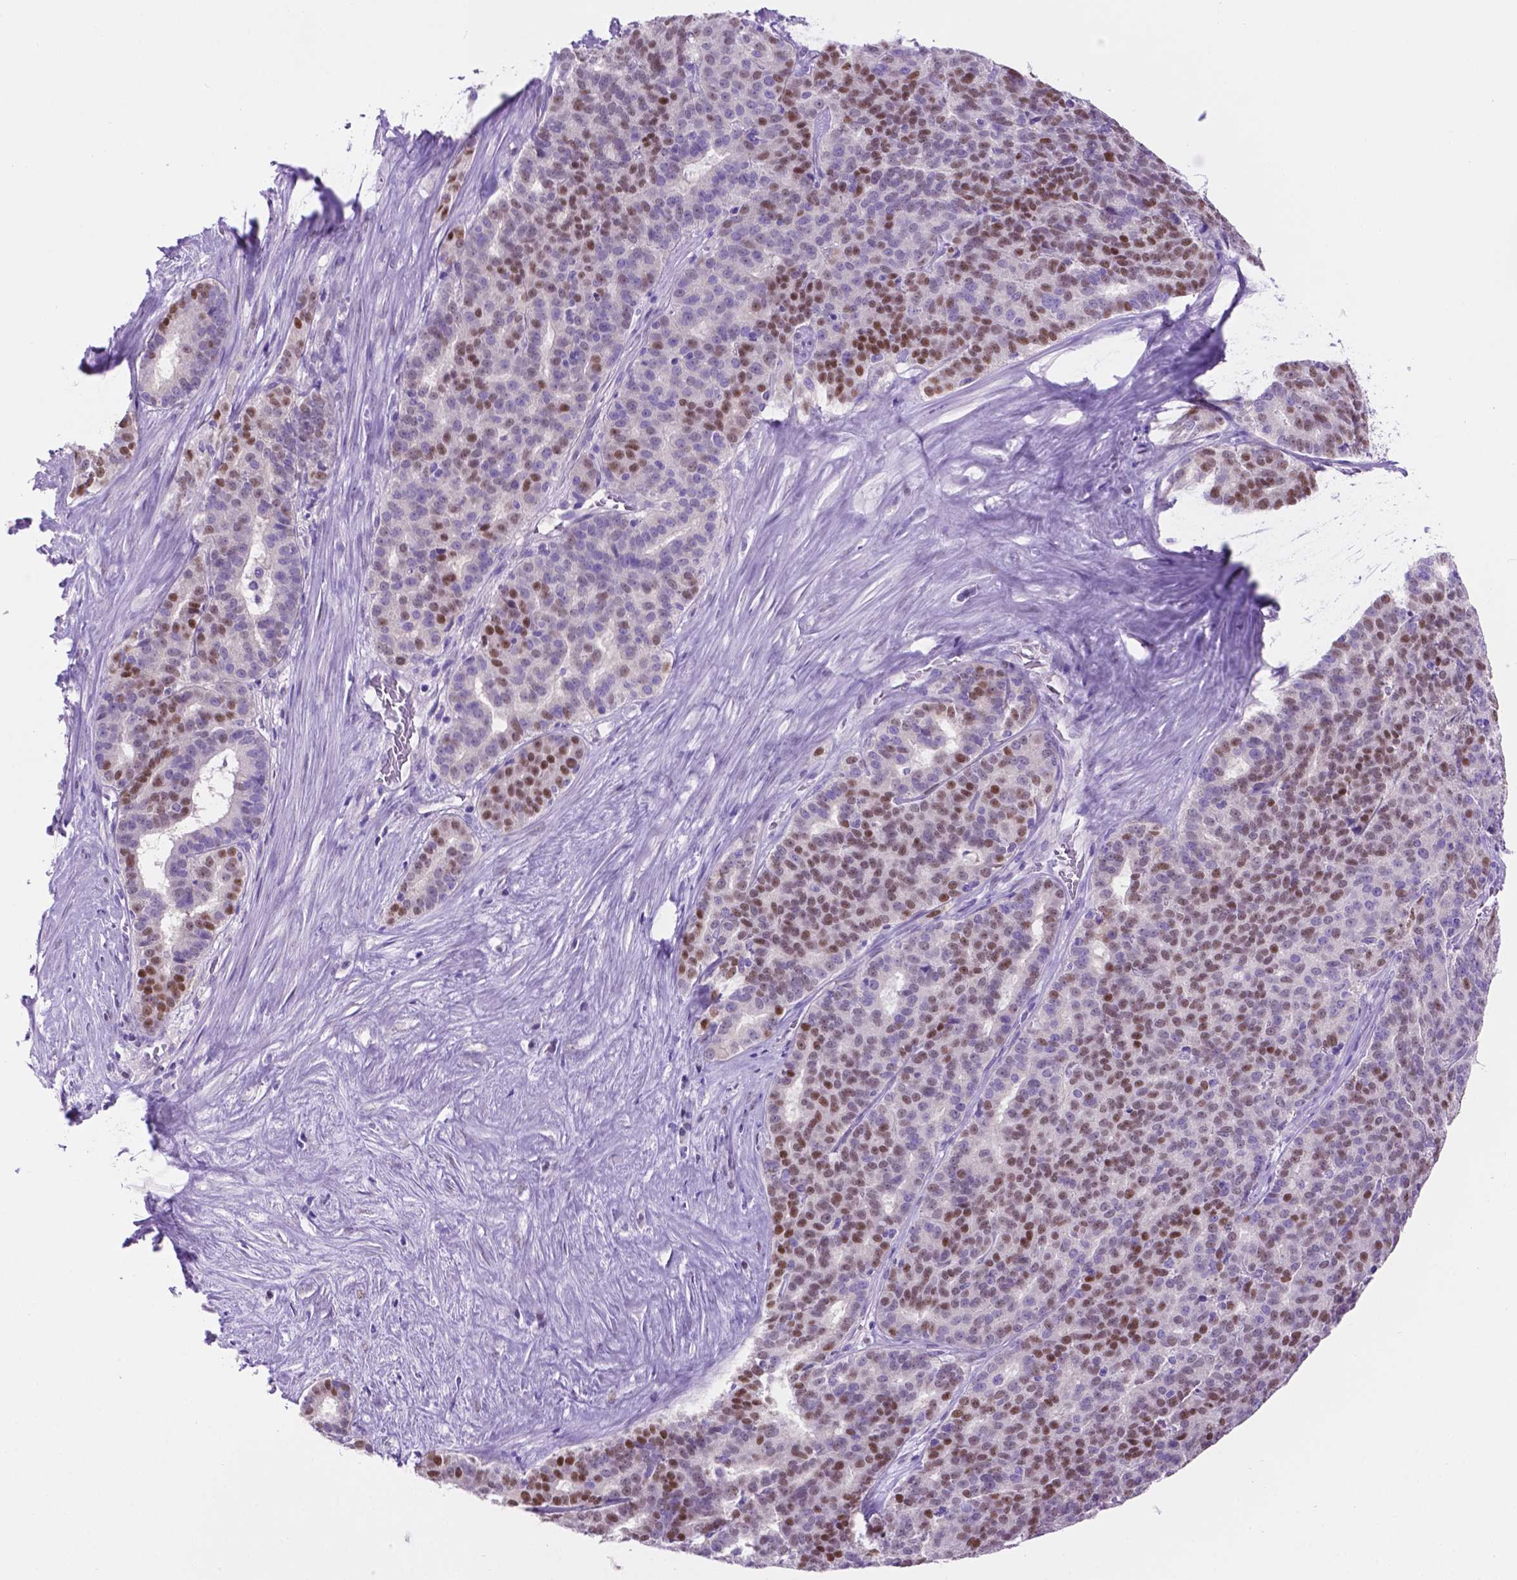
{"staining": {"intensity": "moderate", "quantity": "25%-75%", "location": "nuclear"}, "tissue": "liver cancer", "cell_type": "Tumor cells", "image_type": "cancer", "snomed": [{"axis": "morphology", "description": "Cholangiocarcinoma"}, {"axis": "topography", "description": "Liver"}], "caption": "IHC of human liver cancer (cholangiocarcinoma) reveals medium levels of moderate nuclear staining in about 25%-75% of tumor cells.", "gene": "TMEM210", "patient": {"sex": "female", "age": 47}}